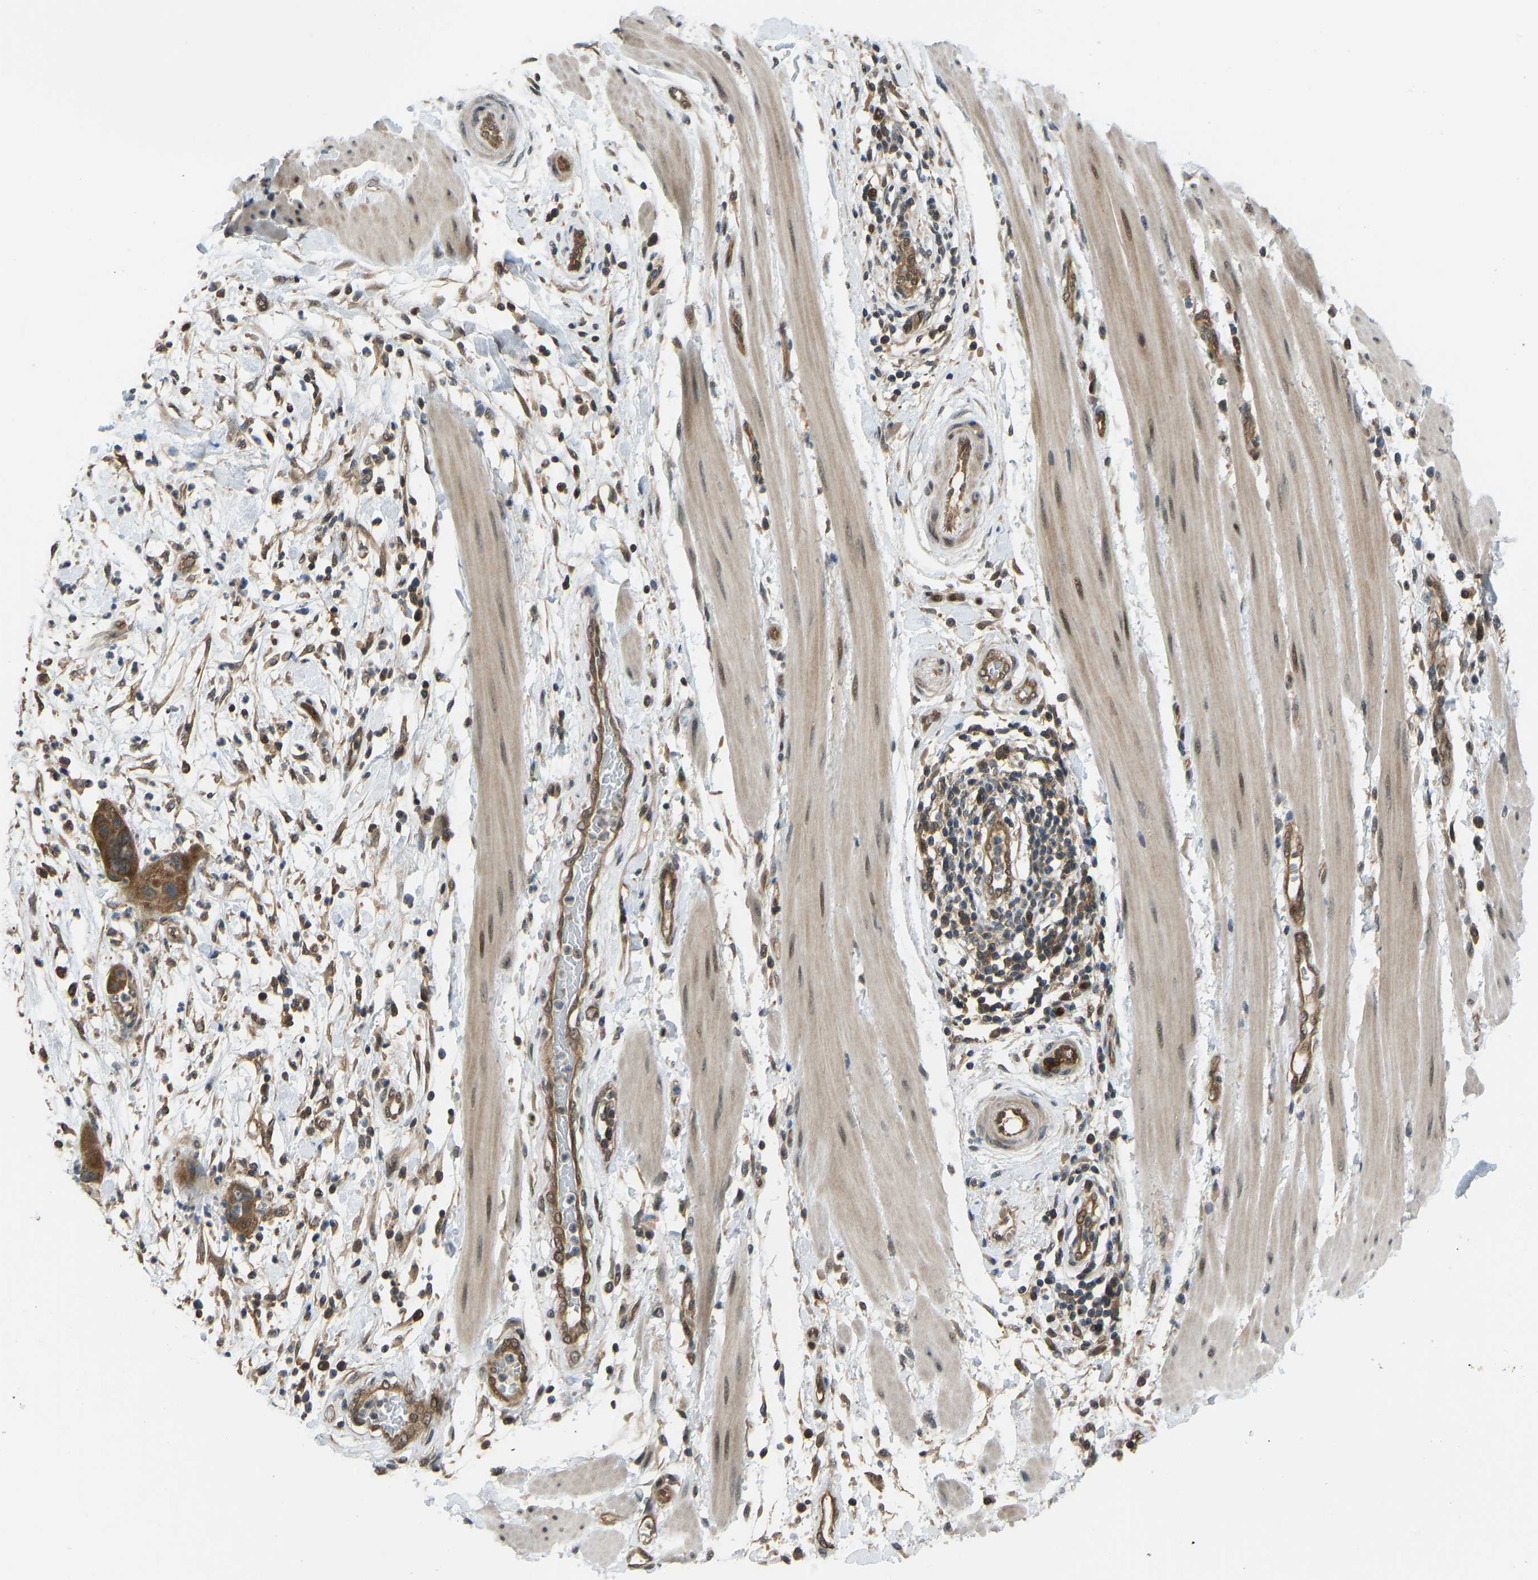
{"staining": {"intensity": "moderate", "quantity": ">75%", "location": "cytoplasmic/membranous"}, "tissue": "pancreatic cancer", "cell_type": "Tumor cells", "image_type": "cancer", "snomed": [{"axis": "morphology", "description": "Adenocarcinoma, NOS"}, {"axis": "topography", "description": "Pancreas"}], "caption": "This image shows pancreatic cancer stained with immunohistochemistry (IHC) to label a protein in brown. The cytoplasmic/membranous of tumor cells show moderate positivity for the protein. Nuclei are counter-stained blue.", "gene": "CCT8", "patient": {"sex": "female", "age": 71}}